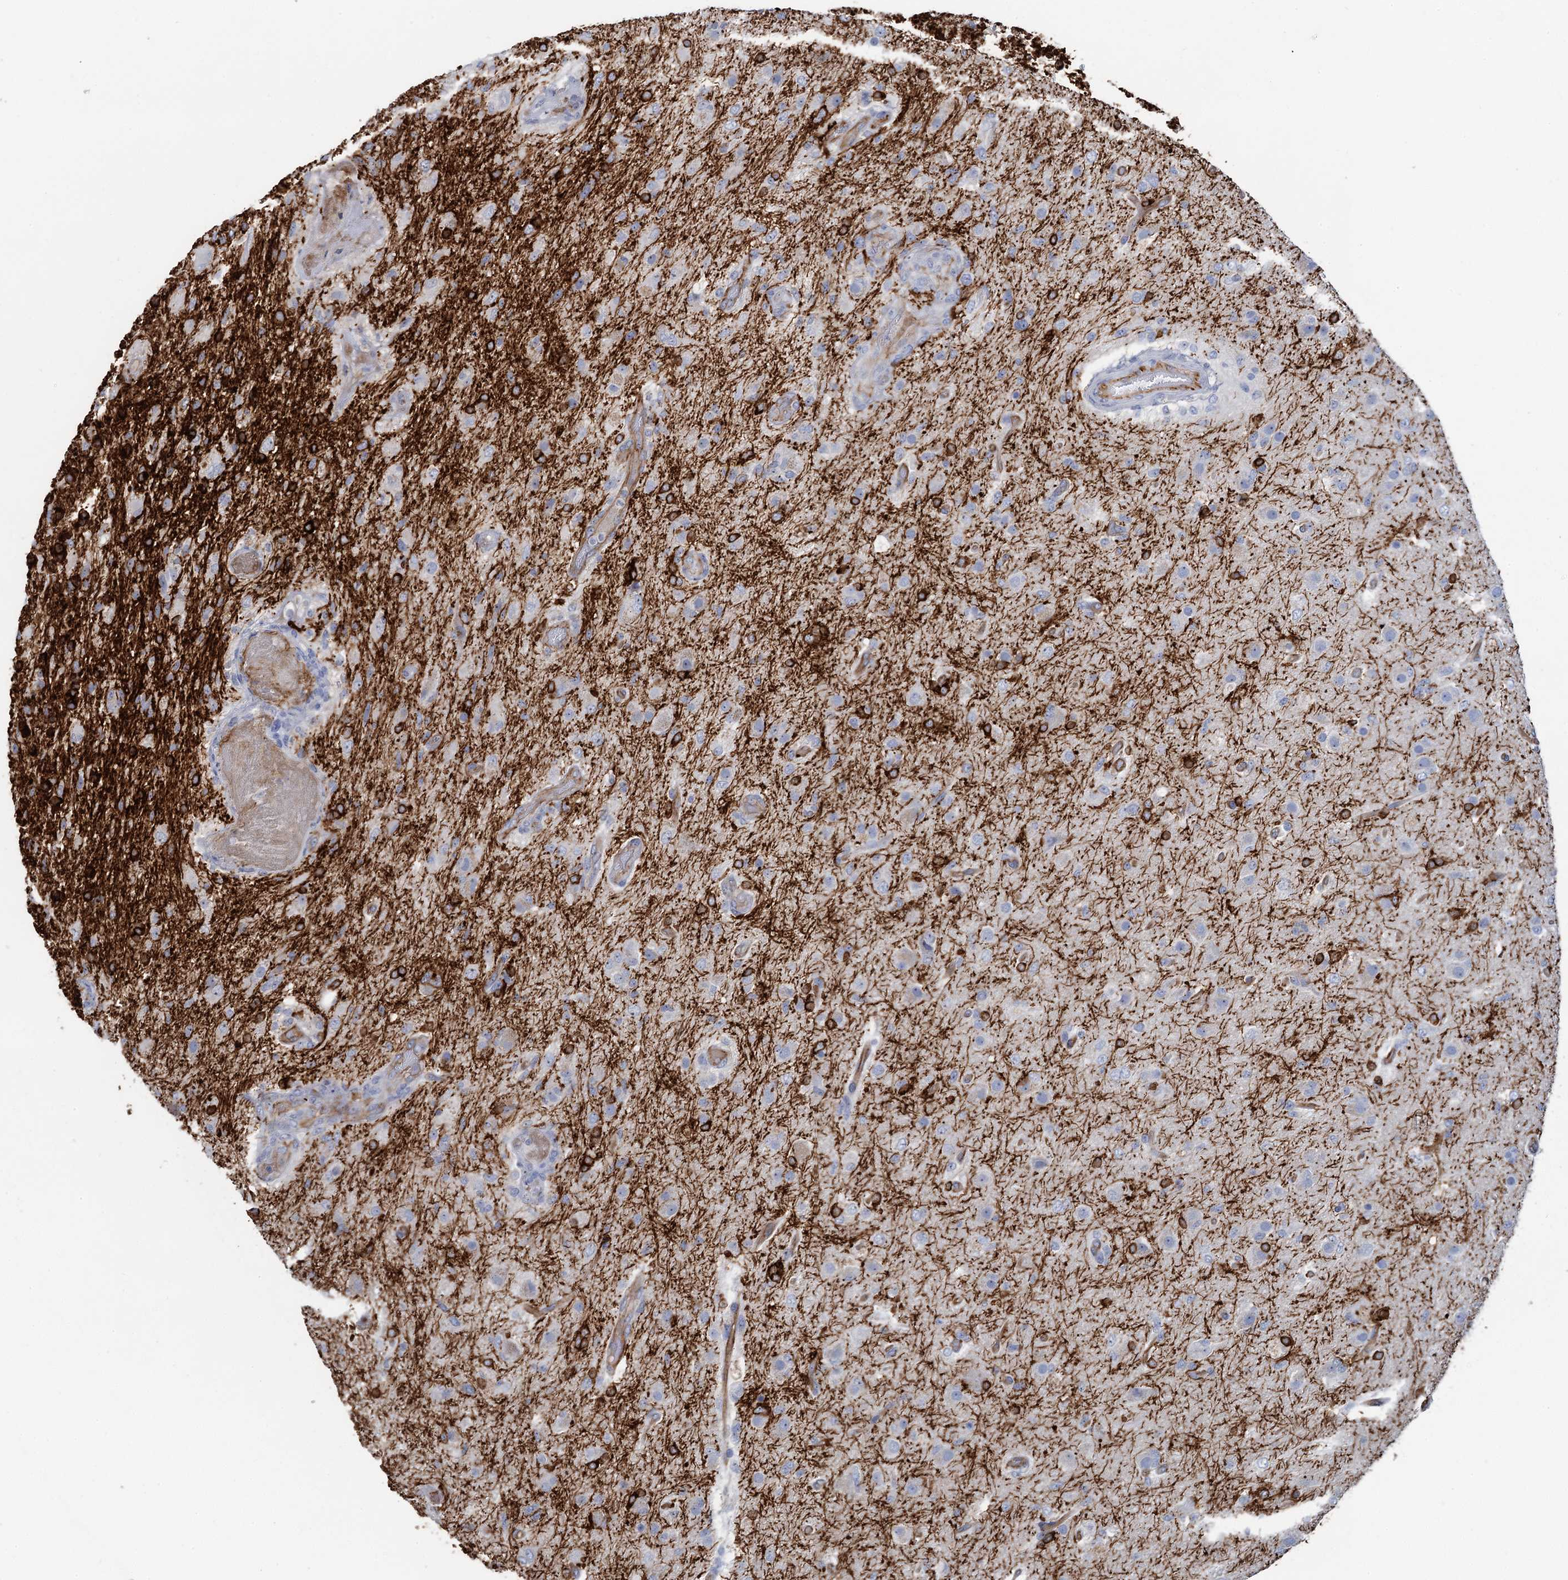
{"staining": {"intensity": "negative", "quantity": "none", "location": "none"}, "tissue": "glioma", "cell_type": "Tumor cells", "image_type": "cancer", "snomed": [{"axis": "morphology", "description": "Glioma, malignant, High grade"}, {"axis": "topography", "description": "Brain"}], "caption": "Immunohistochemistry image of malignant glioma (high-grade) stained for a protein (brown), which shows no staining in tumor cells.", "gene": "PLLP", "patient": {"sex": "female", "age": 74}}